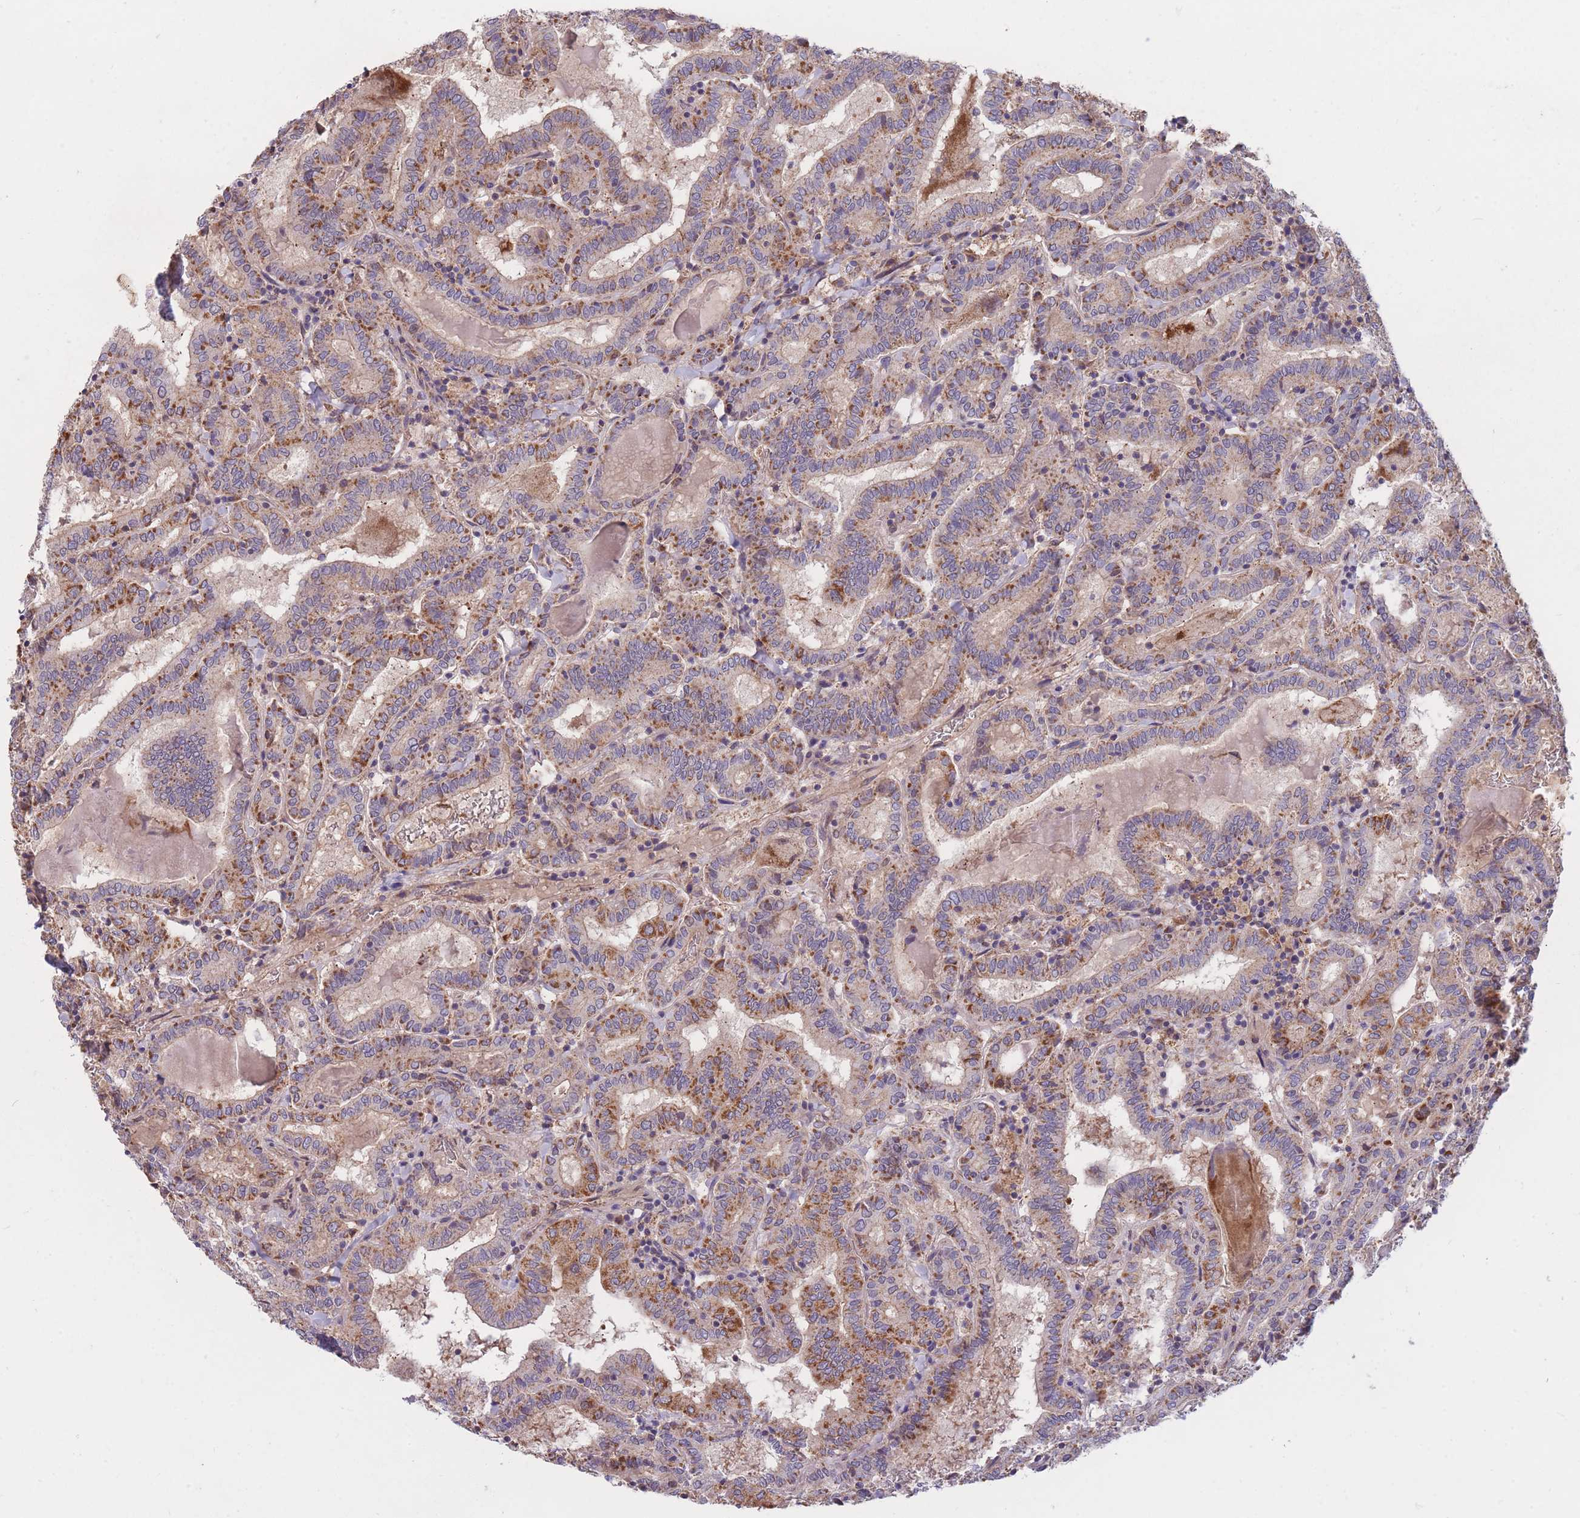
{"staining": {"intensity": "strong", "quantity": ">75%", "location": "cytoplasmic/membranous"}, "tissue": "thyroid cancer", "cell_type": "Tumor cells", "image_type": "cancer", "snomed": [{"axis": "morphology", "description": "Papillary adenocarcinoma, NOS"}, {"axis": "topography", "description": "Thyroid gland"}], "caption": "Thyroid cancer (papillary adenocarcinoma) stained for a protein (brown) reveals strong cytoplasmic/membranous positive expression in about >75% of tumor cells.", "gene": "PTPMT1", "patient": {"sex": "female", "age": 72}}